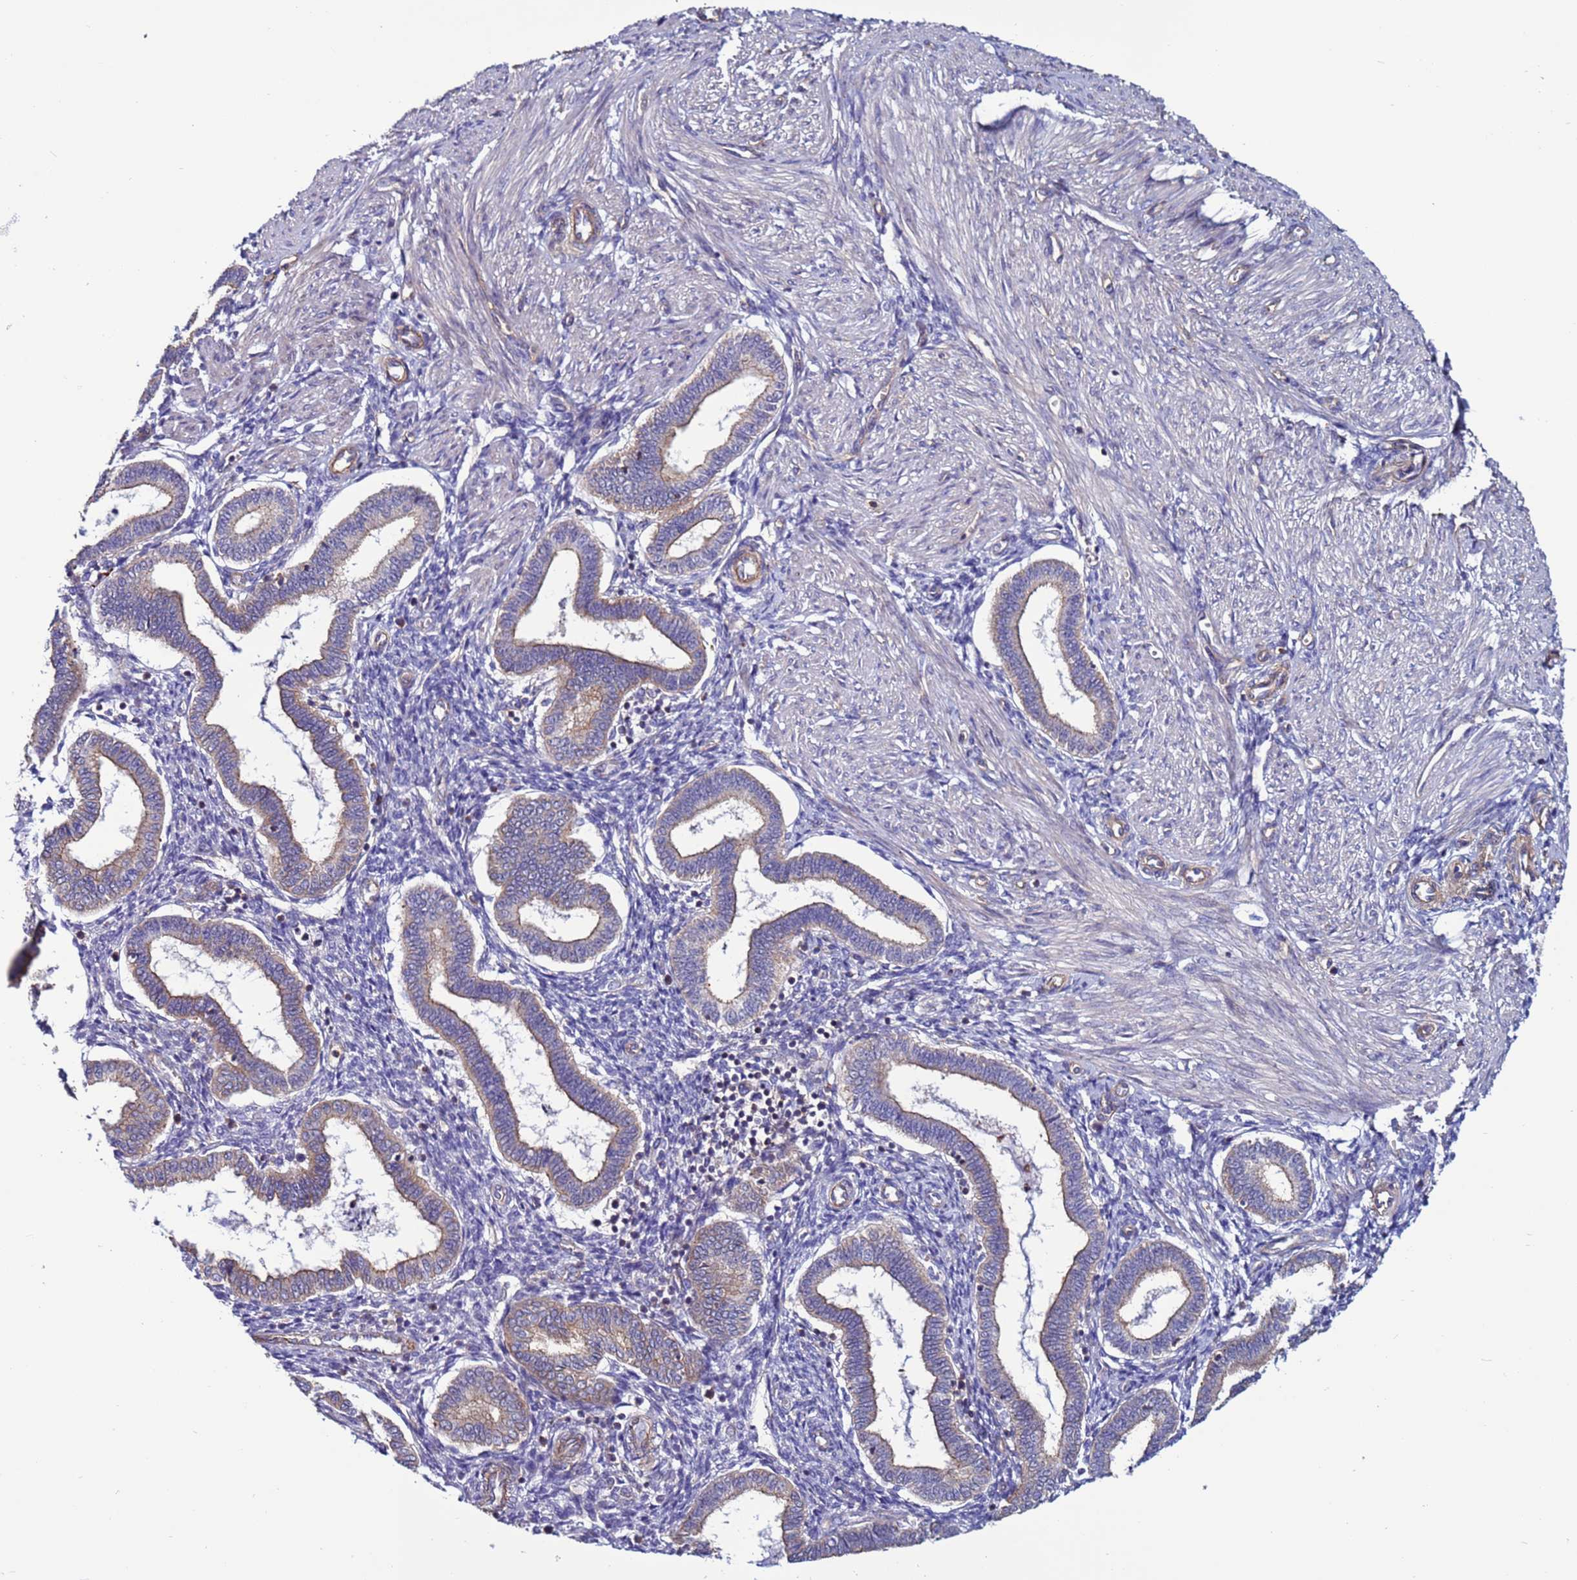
{"staining": {"intensity": "negative", "quantity": "none", "location": "none"}, "tissue": "endometrium", "cell_type": "Cells in endometrial stroma", "image_type": "normal", "snomed": [{"axis": "morphology", "description": "Normal tissue, NOS"}, {"axis": "topography", "description": "Endometrium"}], "caption": "IHC image of benign endometrium: endometrium stained with DAB shows no significant protein staining in cells in endometrial stroma. (DAB immunohistochemistry visualized using brightfield microscopy, high magnification).", "gene": "EFCAB8", "patient": {"sex": "female", "age": 24}}